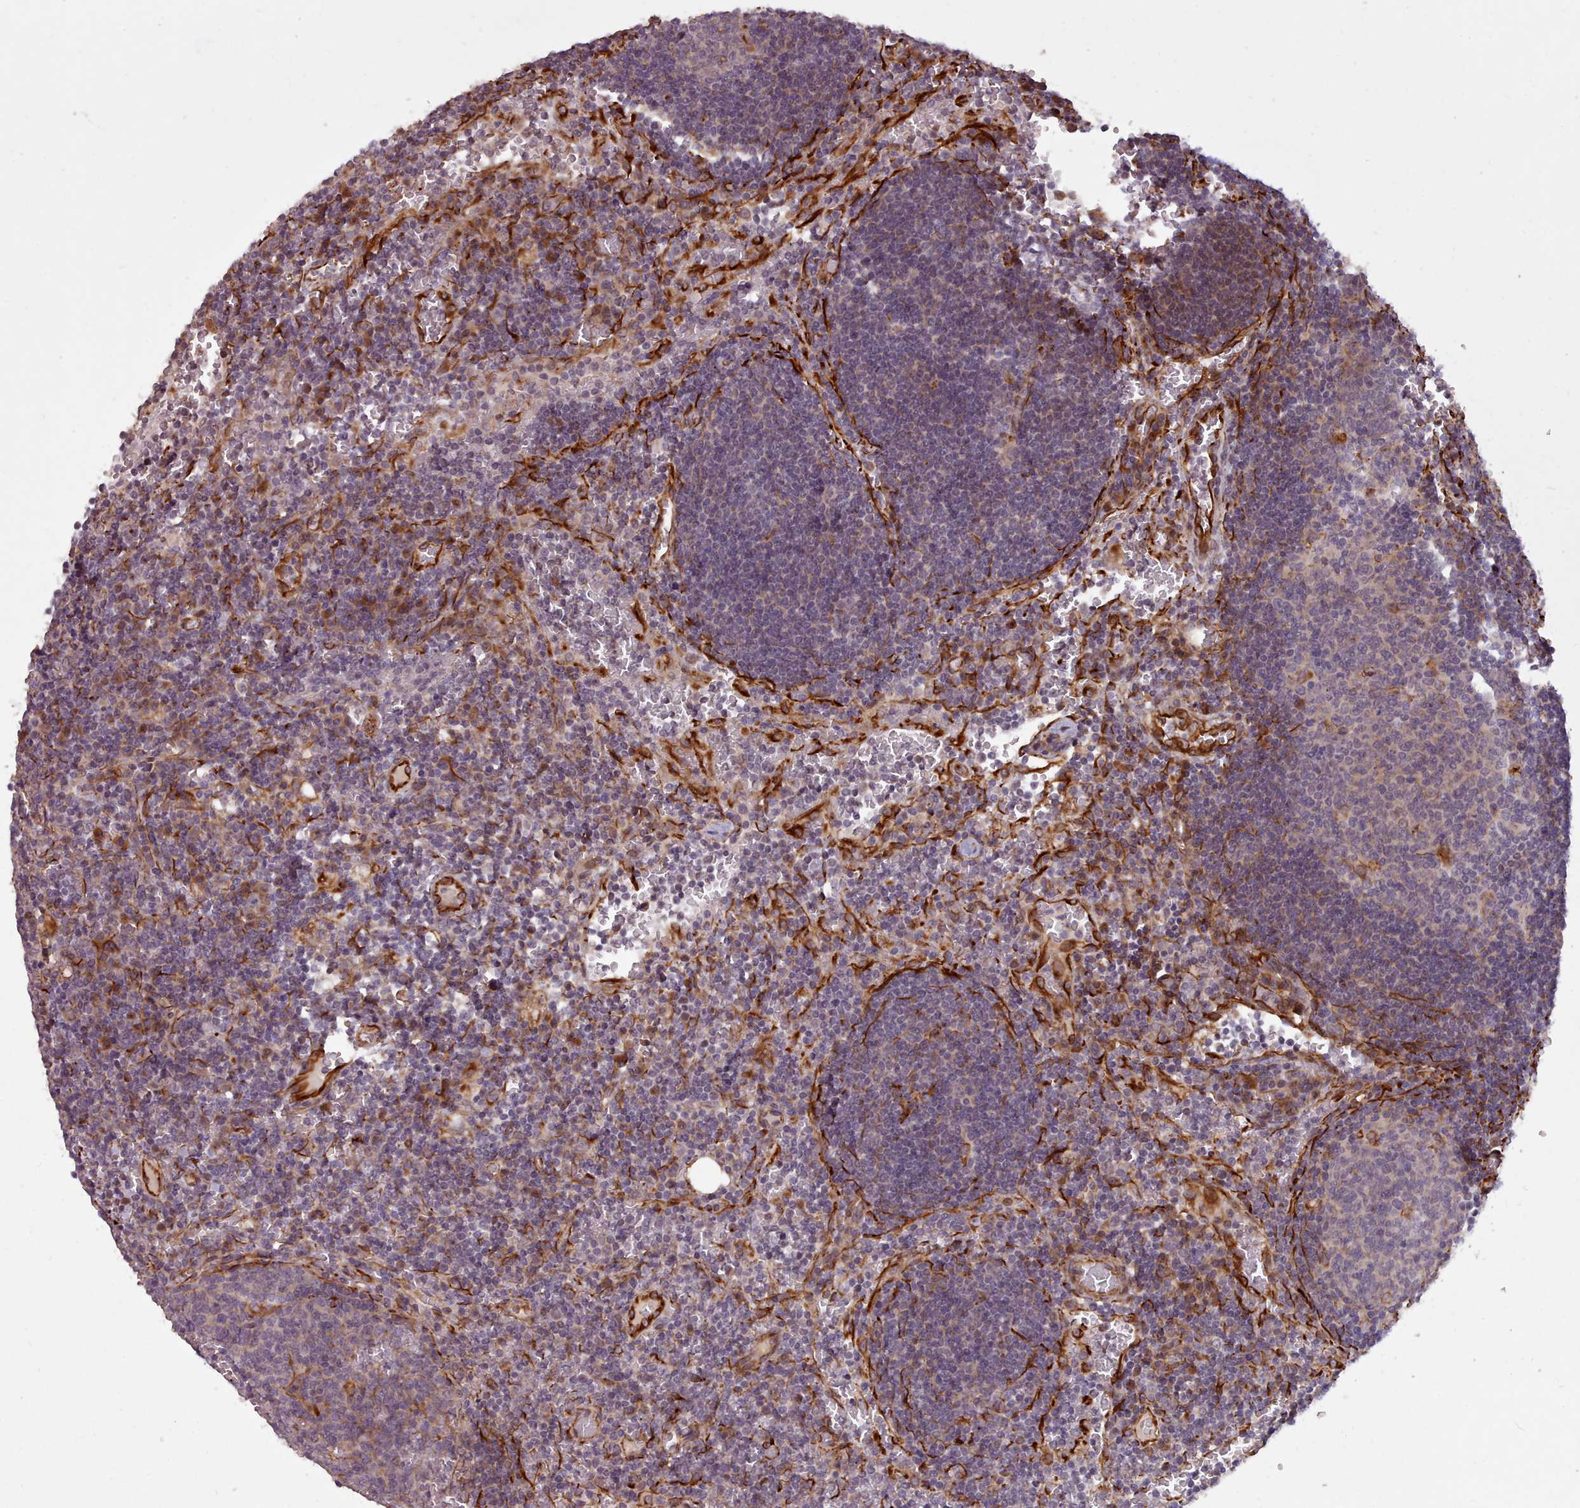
{"staining": {"intensity": "weak", "quantity": "<25%", "location": "cytoplasmic/membranous"}, "tissue": "lymph node", "cell_type": "Germinal center cells", "image_type": "normal", "snomed": [{"axis": "morphology", "description": "Normal tissue, NOS"}, {"axis": "topography", "description": "Lymph node"}], "caption": "Immunohistochemistry (IHC) photomicrograph of unremarkable lymph node: human lymph node stained with DAB exhibits no significant protein staining in germinal center cells.", "gene": "GBGT1", "patient": {"sex": "female", "age": 73}}